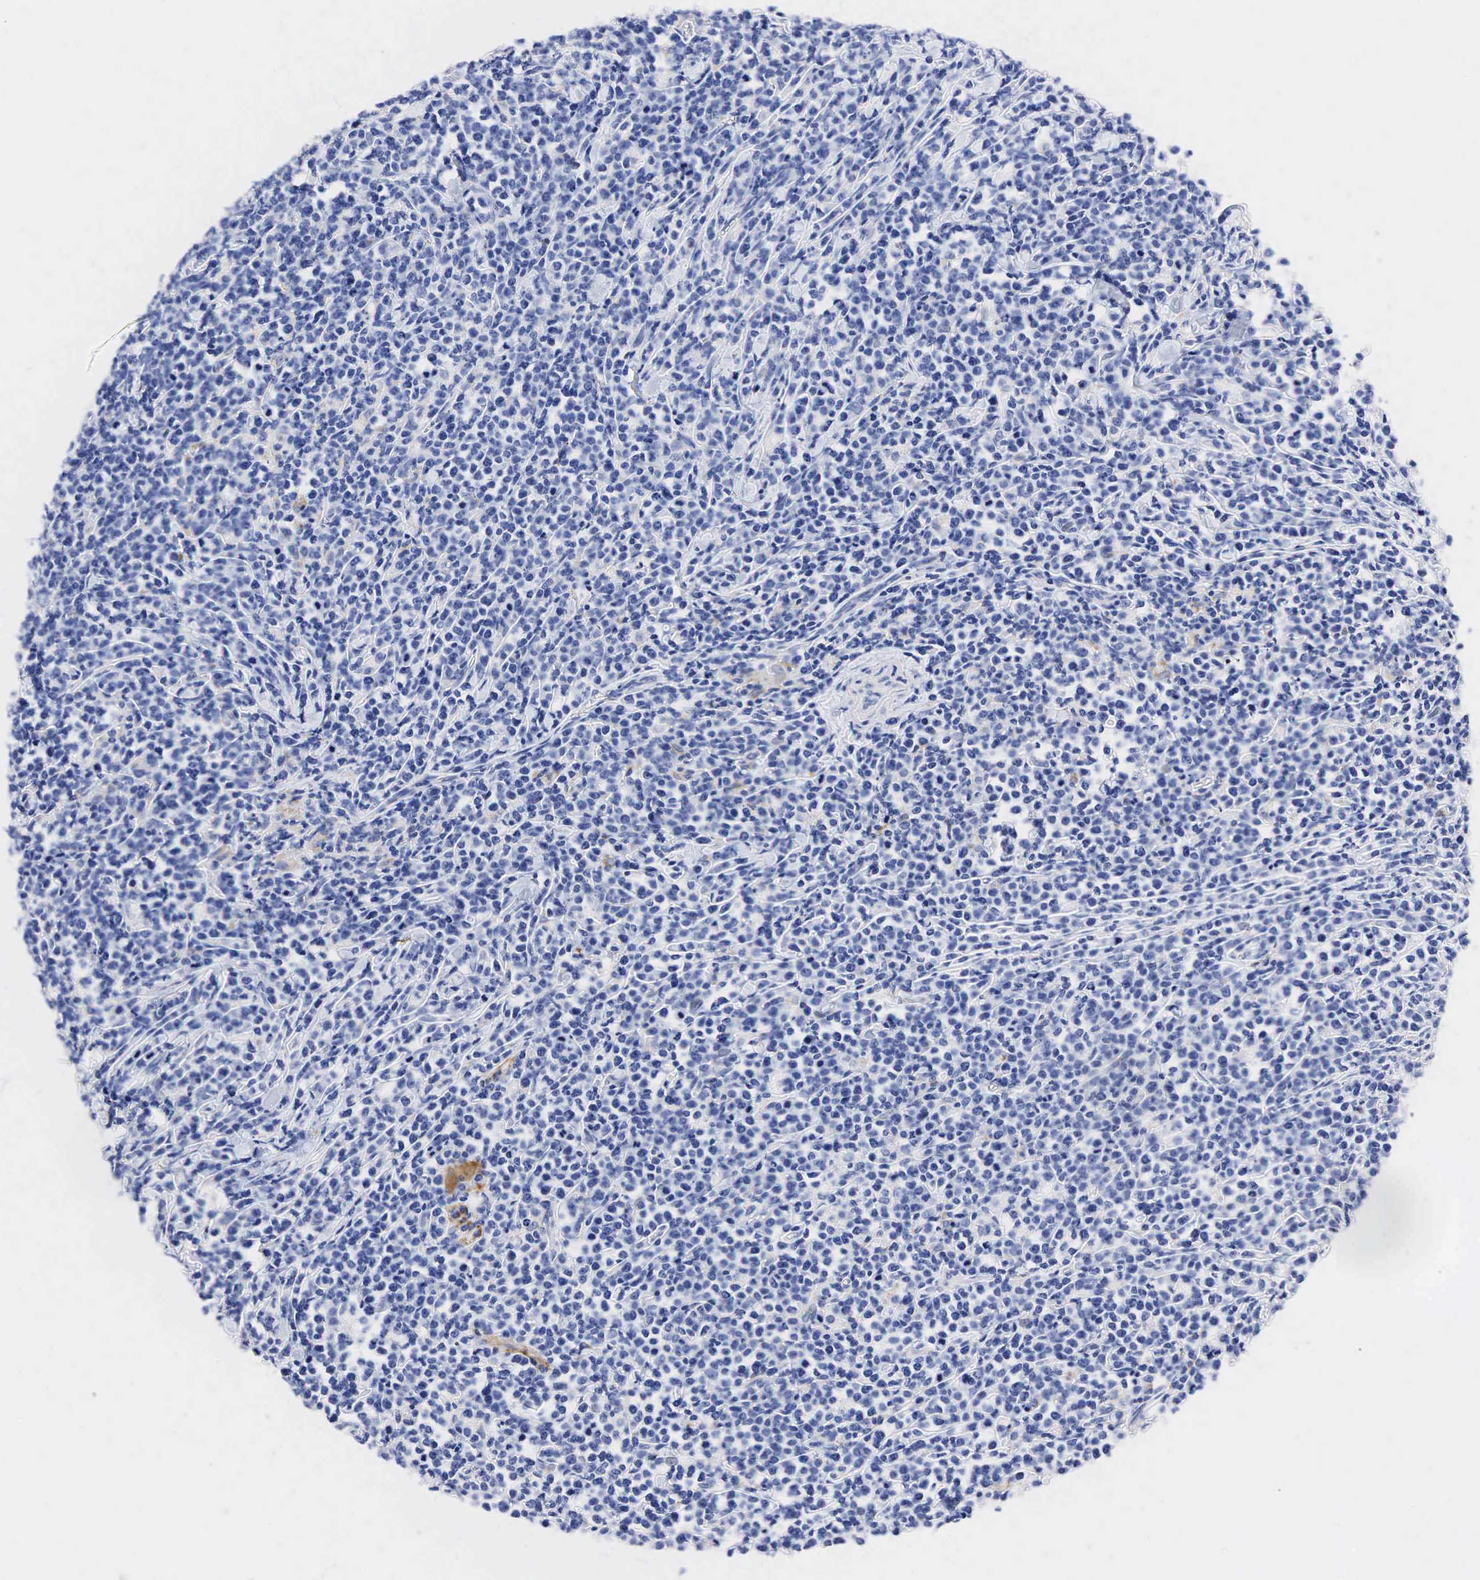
{"staining": {"intensity": "negative", "quantity": "none", "location": "none"}, "tissue": "lymphoma", "cell_type": "Tumor cells", "image_type": "cancer", "snomed": [{"axis": "morphology", "description": "Malignant lymphoma, non-Hodgkin's type, High grade"}, {"axis": "topography", "description": "Small intestine"}, {"axis": "topography", "description": "Colon"}], "caption": "Protein analysis of lymphoma displays no significant expression in tumor cells.", "gene": "SYP", "patient": {"sex": "male", "age": 8}}